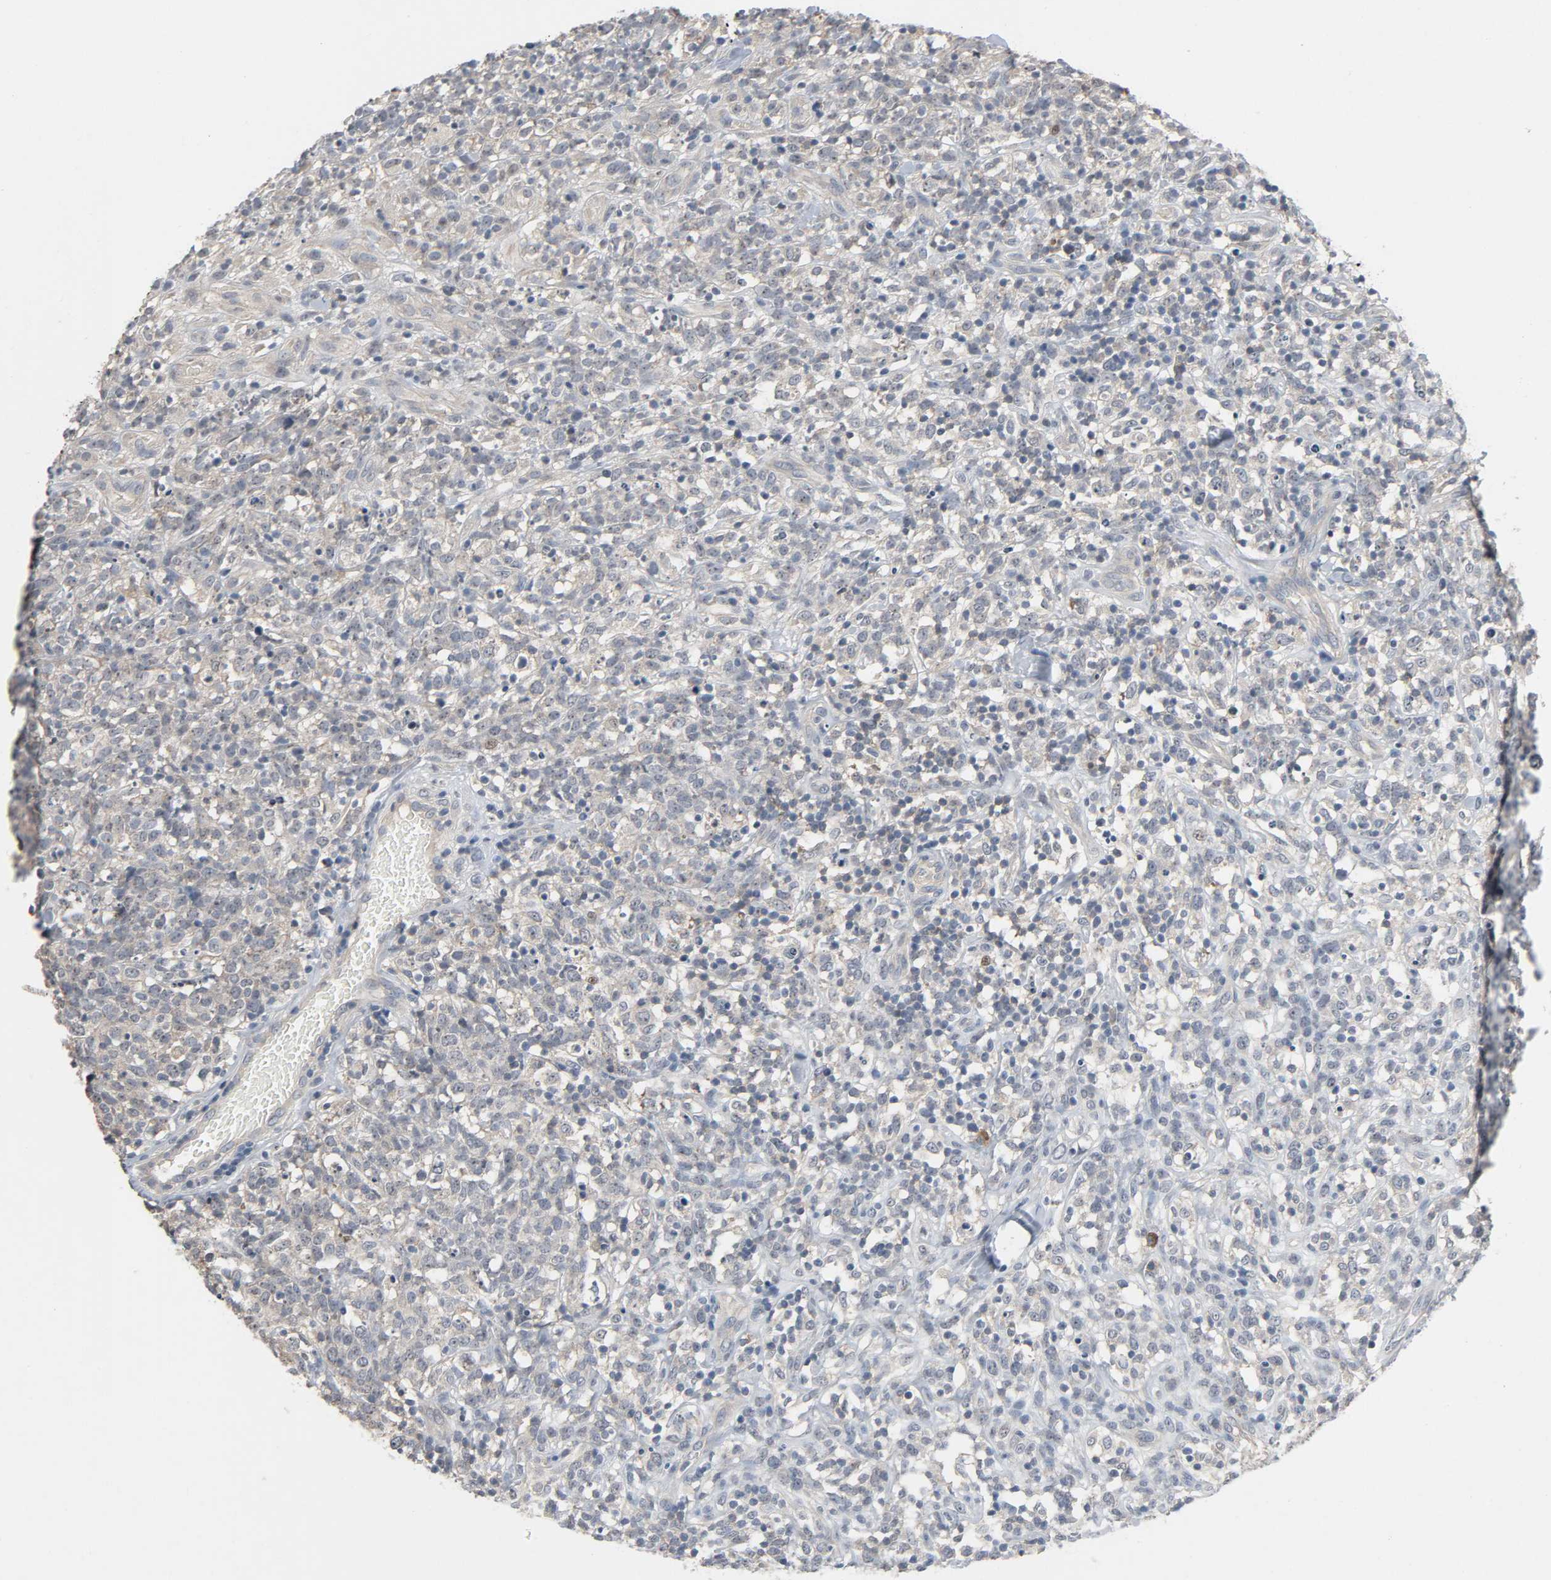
{"staining": {"intensity": "weak", "quantity": "25%-75%", "location": "cytoplasmic/membranous"}, "tissue": "lymphoma", "cell_type": "Tumor cells", "image_type": "cancer", "snomed": [{"axis": "morphology", "description": "Malignant lymphoma, non-Hodgkin's type, High grade"}, {"axis": "topography", "description": "Lymph node"}], "caption": "Malignant lymphoma, non-Hodgkin's type (high-grade) stained for a protein demonstrates weak cytoplasmic/membranous positivity in tumor cells. Nuclei are stained in blue.", "gene": "CD4", "patient": {"sex": "female", "age": 73}}